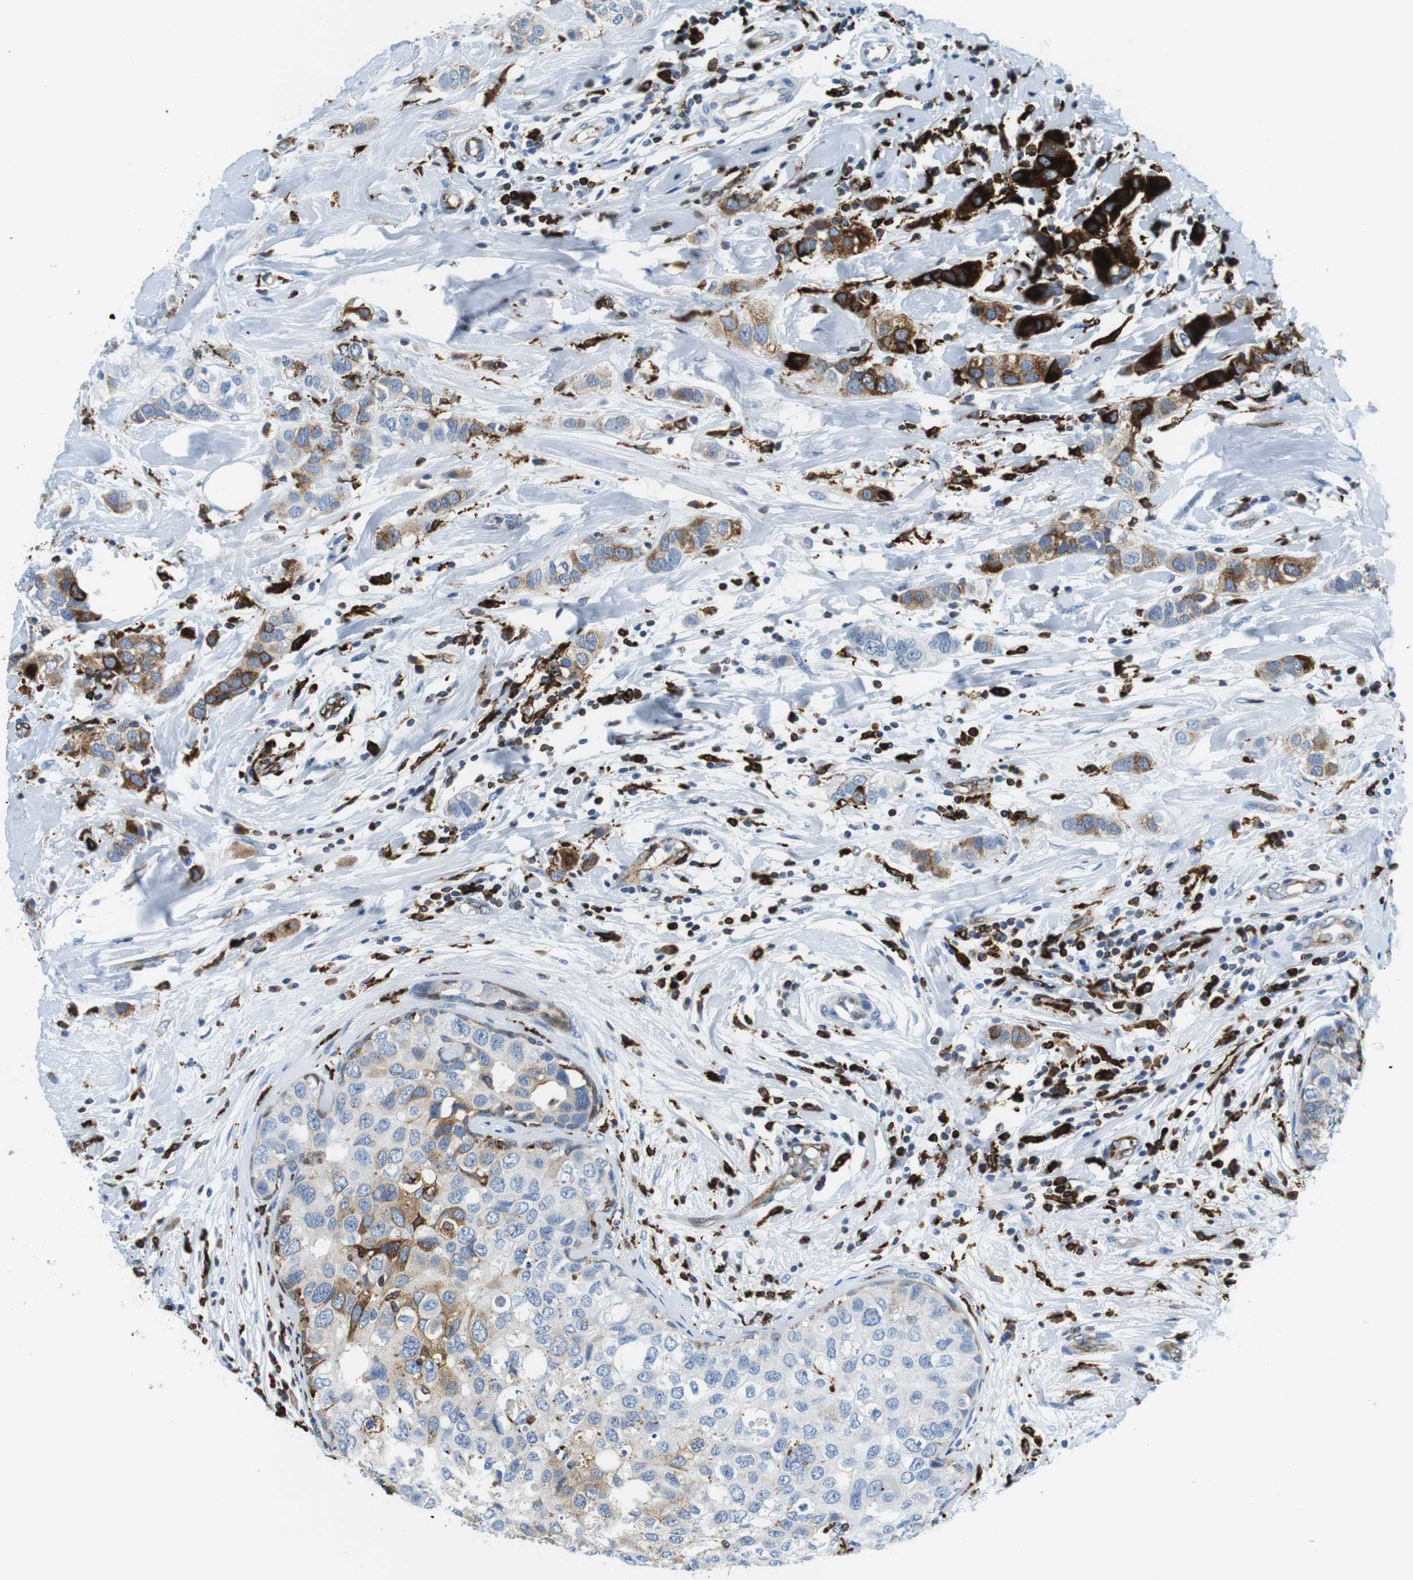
{"staining": {"intensity": "moderate", "quantity": "25%-75%", "location": "cytoplasmic/membranous"}, "tissue": "breast cancer", "cell_type": "Tumor cells", "image_type": "cancer", "snomed": [{"axis": "morphology", "description": "Duct carcinoma"}, {"axis": "topography", "description": "Breast"}], "caption": "Immunohistochemical staining of human breast cancer (intraductal carcinoma) reveals moderate cytoplasmic/membranous protein positivity in about 25%-75% of tumor cells.", "gene": "CIITA", "patient": {"sex": "female", "age": 50}}